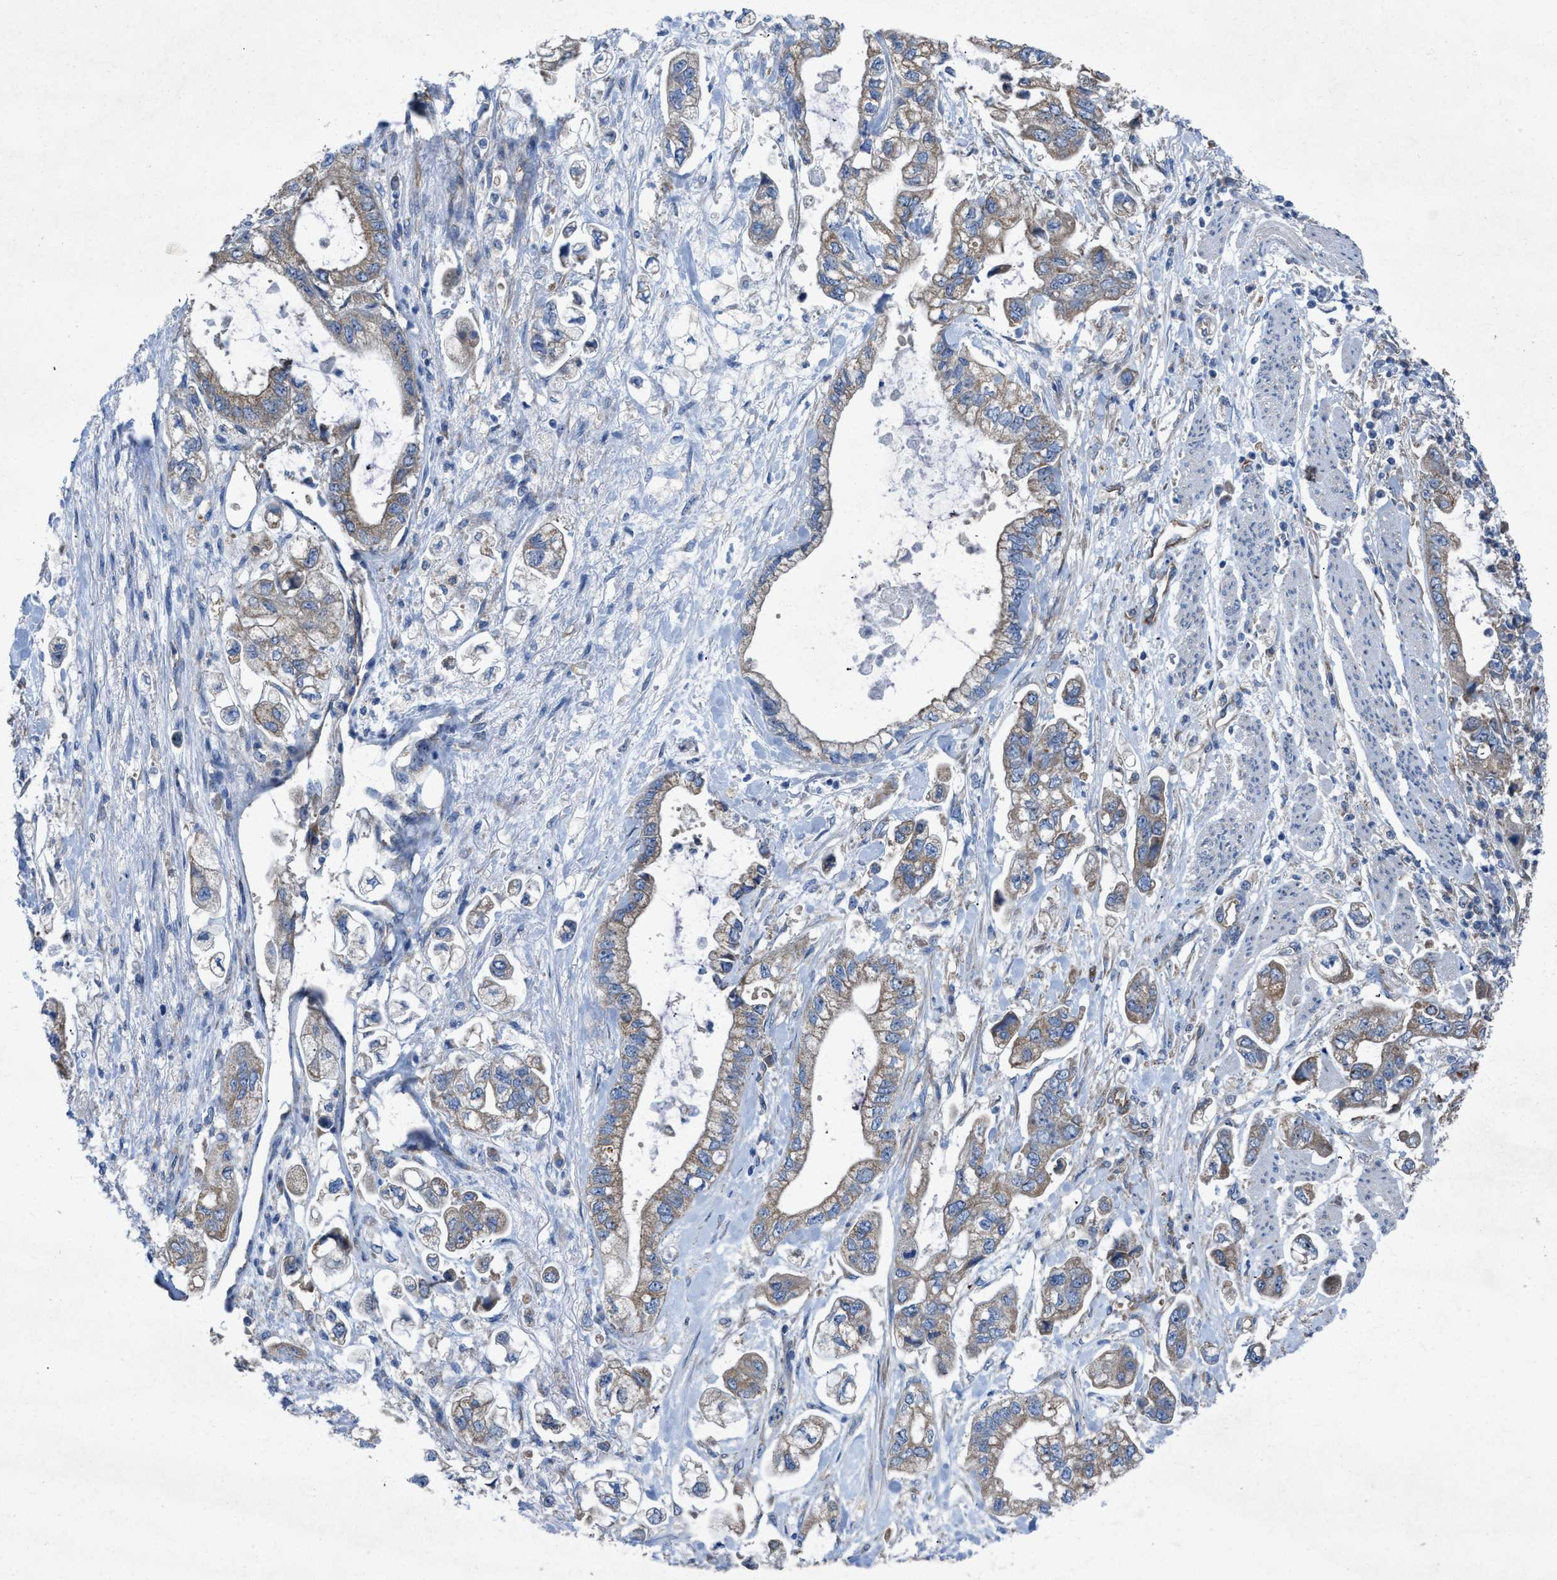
{"staining": {"intensity": "weak", "quantity": ">75%", "location": "cytoplasmic/membranous"}, "tissue": "stomach cancer", "cell_type": "Tumor cells", "image_type": "cancer", "snomed": [{"axis": "morphology", "description": "Normal tissue, NOS"}, {"axis": "morphology", "description": "Adenocarcinoma, NOS"}, {"axis": "topography", "description": "Stomach"}], "caption": "IHC micrograph of neoplastic tissue: human adenocarcinoma (stomach) stained using IHC reveals low levels of weak protein expression localized specifically in the cytoplasmic/membranous of tumor cells, appearing as a cytoplasmic/membranous brown color.", "gene": "DOLPP1", "patient": {"sex": "male", "age": 62}}